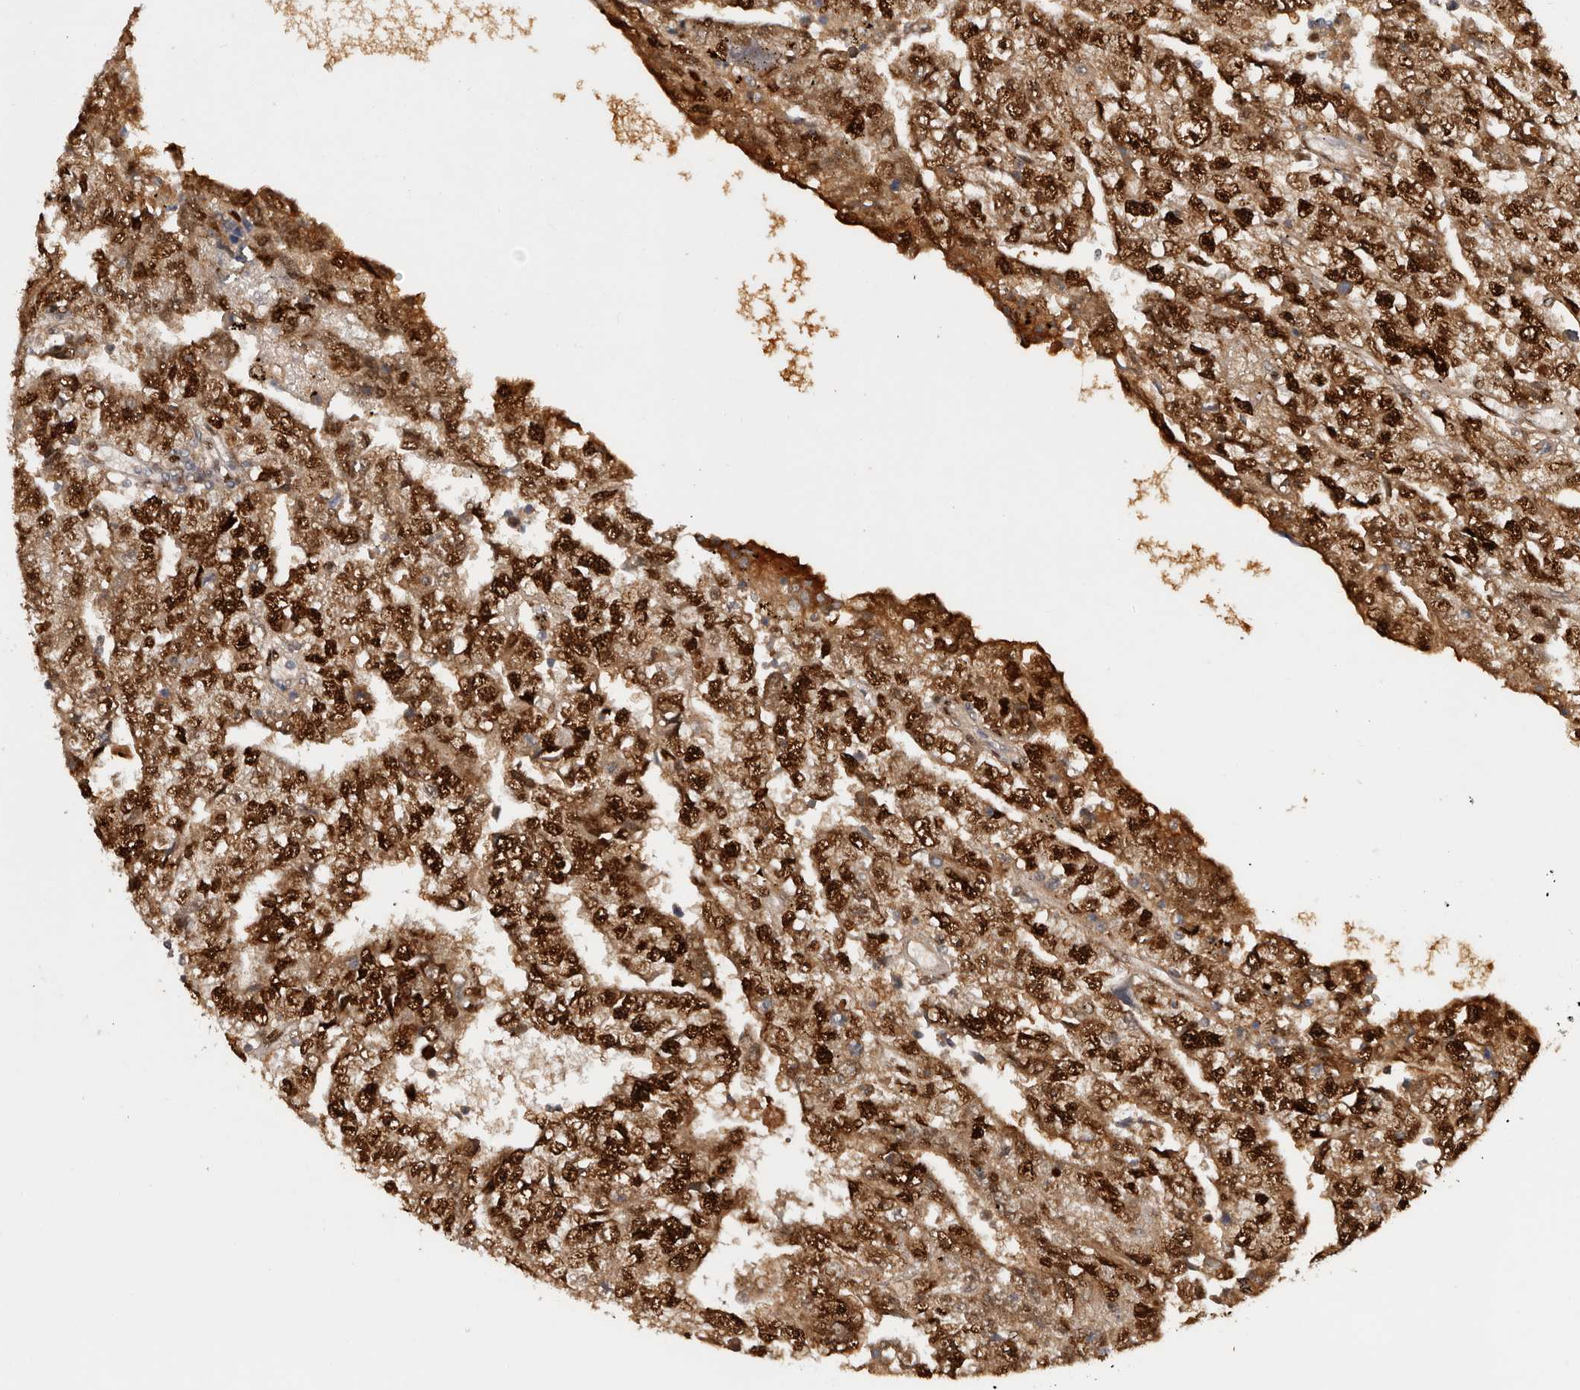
{"staining": {"intensity": "strong", "quantity": ">75%", "location": "cytoplasmic/membranous,nuclear"}, "tissue": "testis cancer", "cell_type": "Tumor cells", "image_type": "cancer", "snomed": [{"axis": "morphology", "description": "Carcinoma, Embryonal, NOS"}, {"axis": "topography", "description": "Testis"}], "caption": "Testis embryonal carcinoma stained with a brown dye demonstrates strong cytoplasmic/membranous and nuclear positive positivity in about >75% of tumor cells.", "gene": "KLF7", "patient": {"sex": "male", "age": 25}}